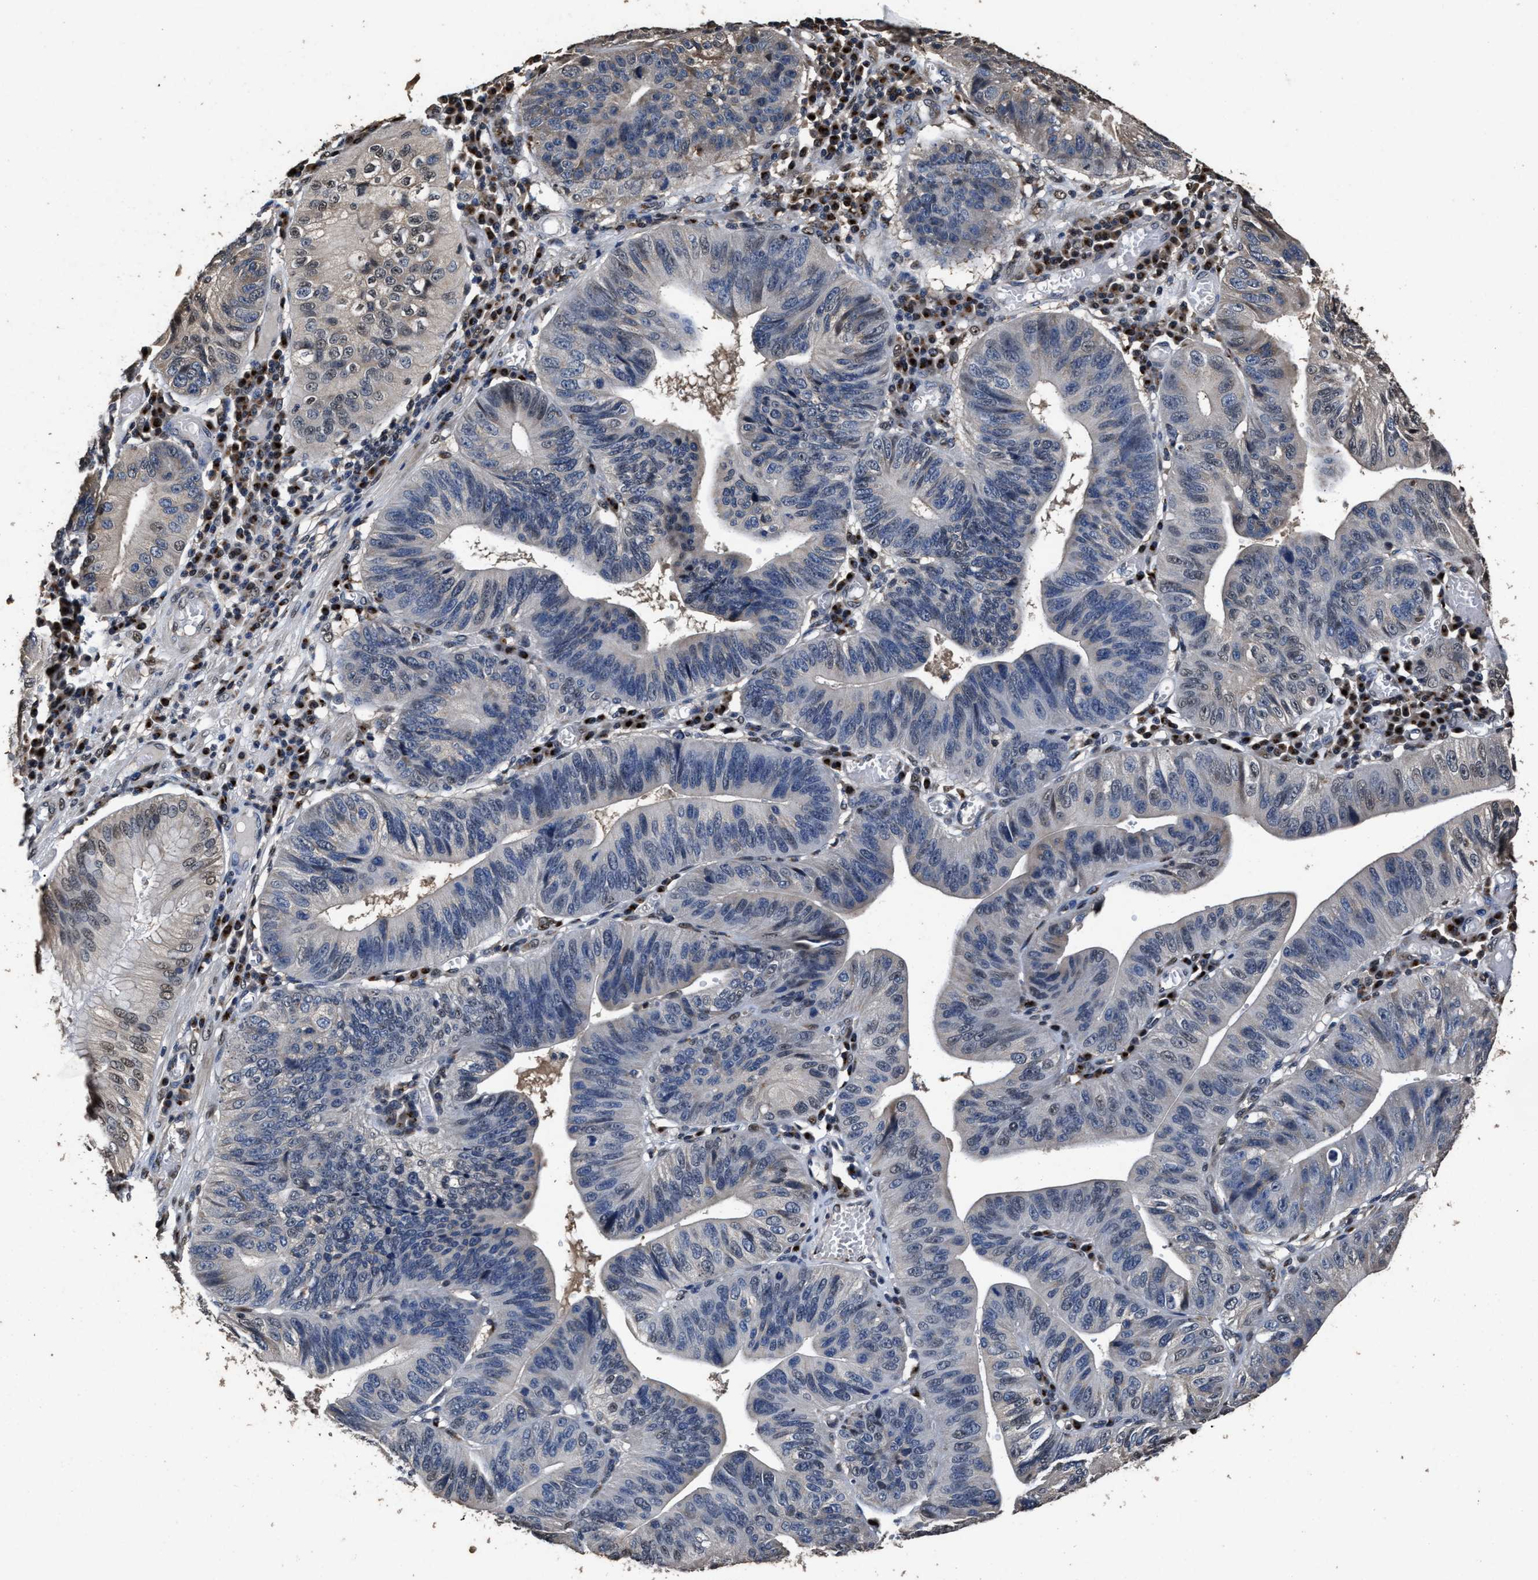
{"staining": {"intensity": "weak", "quantity": "<25%", "location": "cytoplasmic/membranous,nuclear"}, "tissue": "stomach cancer", "cell_type": "Tumor cells", "image_type": "cancer", "snomed": [{"axis": "morphology", "description": "Adenocarcinoma, NOS"}, {"axis": "topography", "description": "Stomach"}], "caption": "Photomicrograph shows no protein staining in tumor cells of stomach cancer tissue.", "gene": "TPST2", "patient": {"sex": "male", "age": 59}}